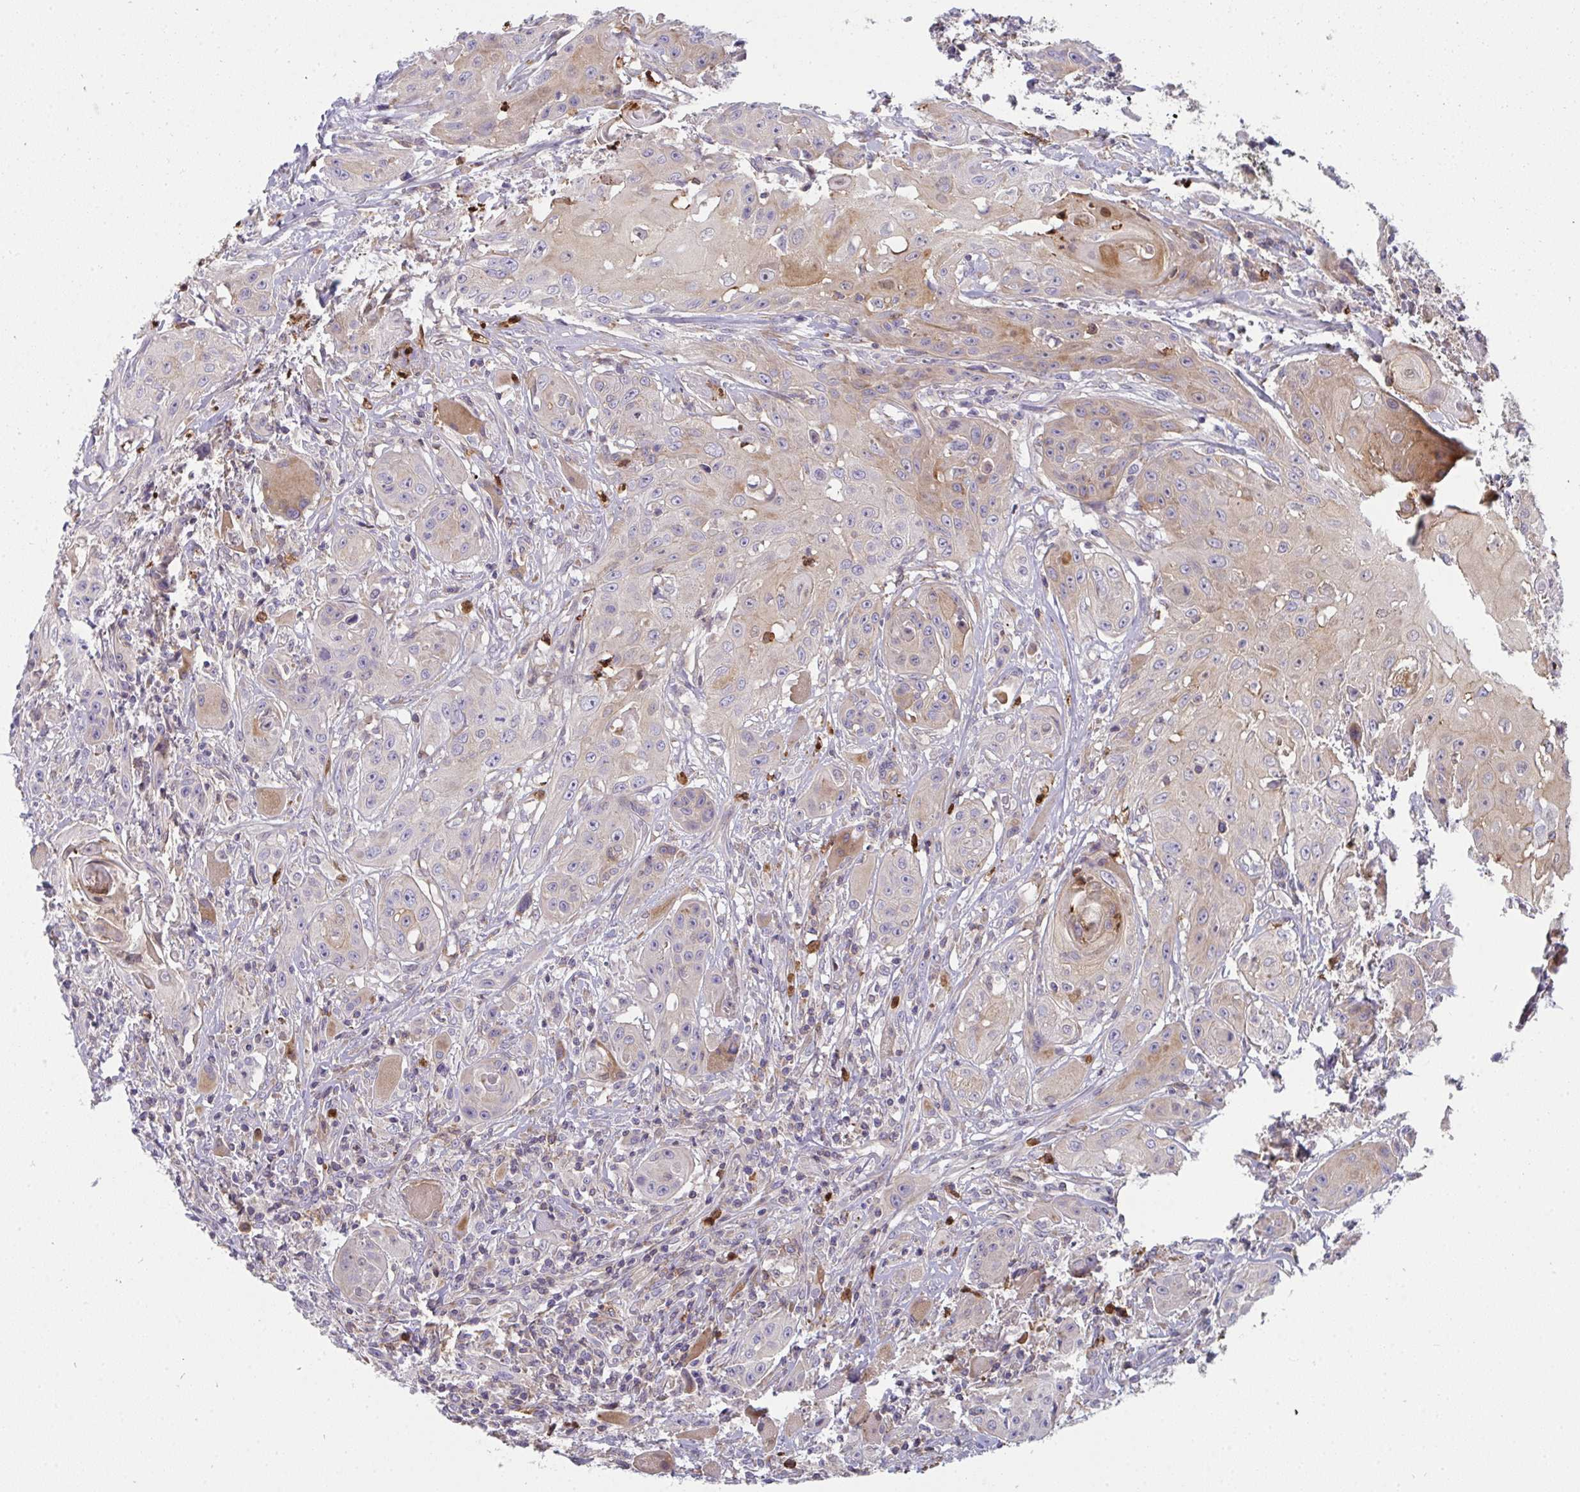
{"staining": {"intensity": "moderate", "quantity": "<25%", "location": "cytoplasmic/membranous"}, "tissue": "head and neck cancer", "cell_type": "Tumor cells", "image_type": "cancer", "snomed": [{"axis": "morphology", "description": "Squamous cell carcinoma, NOS"}, {"axis": "topography", "description": "Oral tissue"}, {"axis": "topography", "description": "Head-Neck"}, {"axis": "topography", "description": "Neck, NOS"}], "caption": "Head and neck cancer was stained to show a protein in brown. There is low levels of moderate cytoplasmic/membranous staining in approximately <25% of tumor cells.", "gene": "CSF3R", "patient": {"sex": "female", "age": 55}}